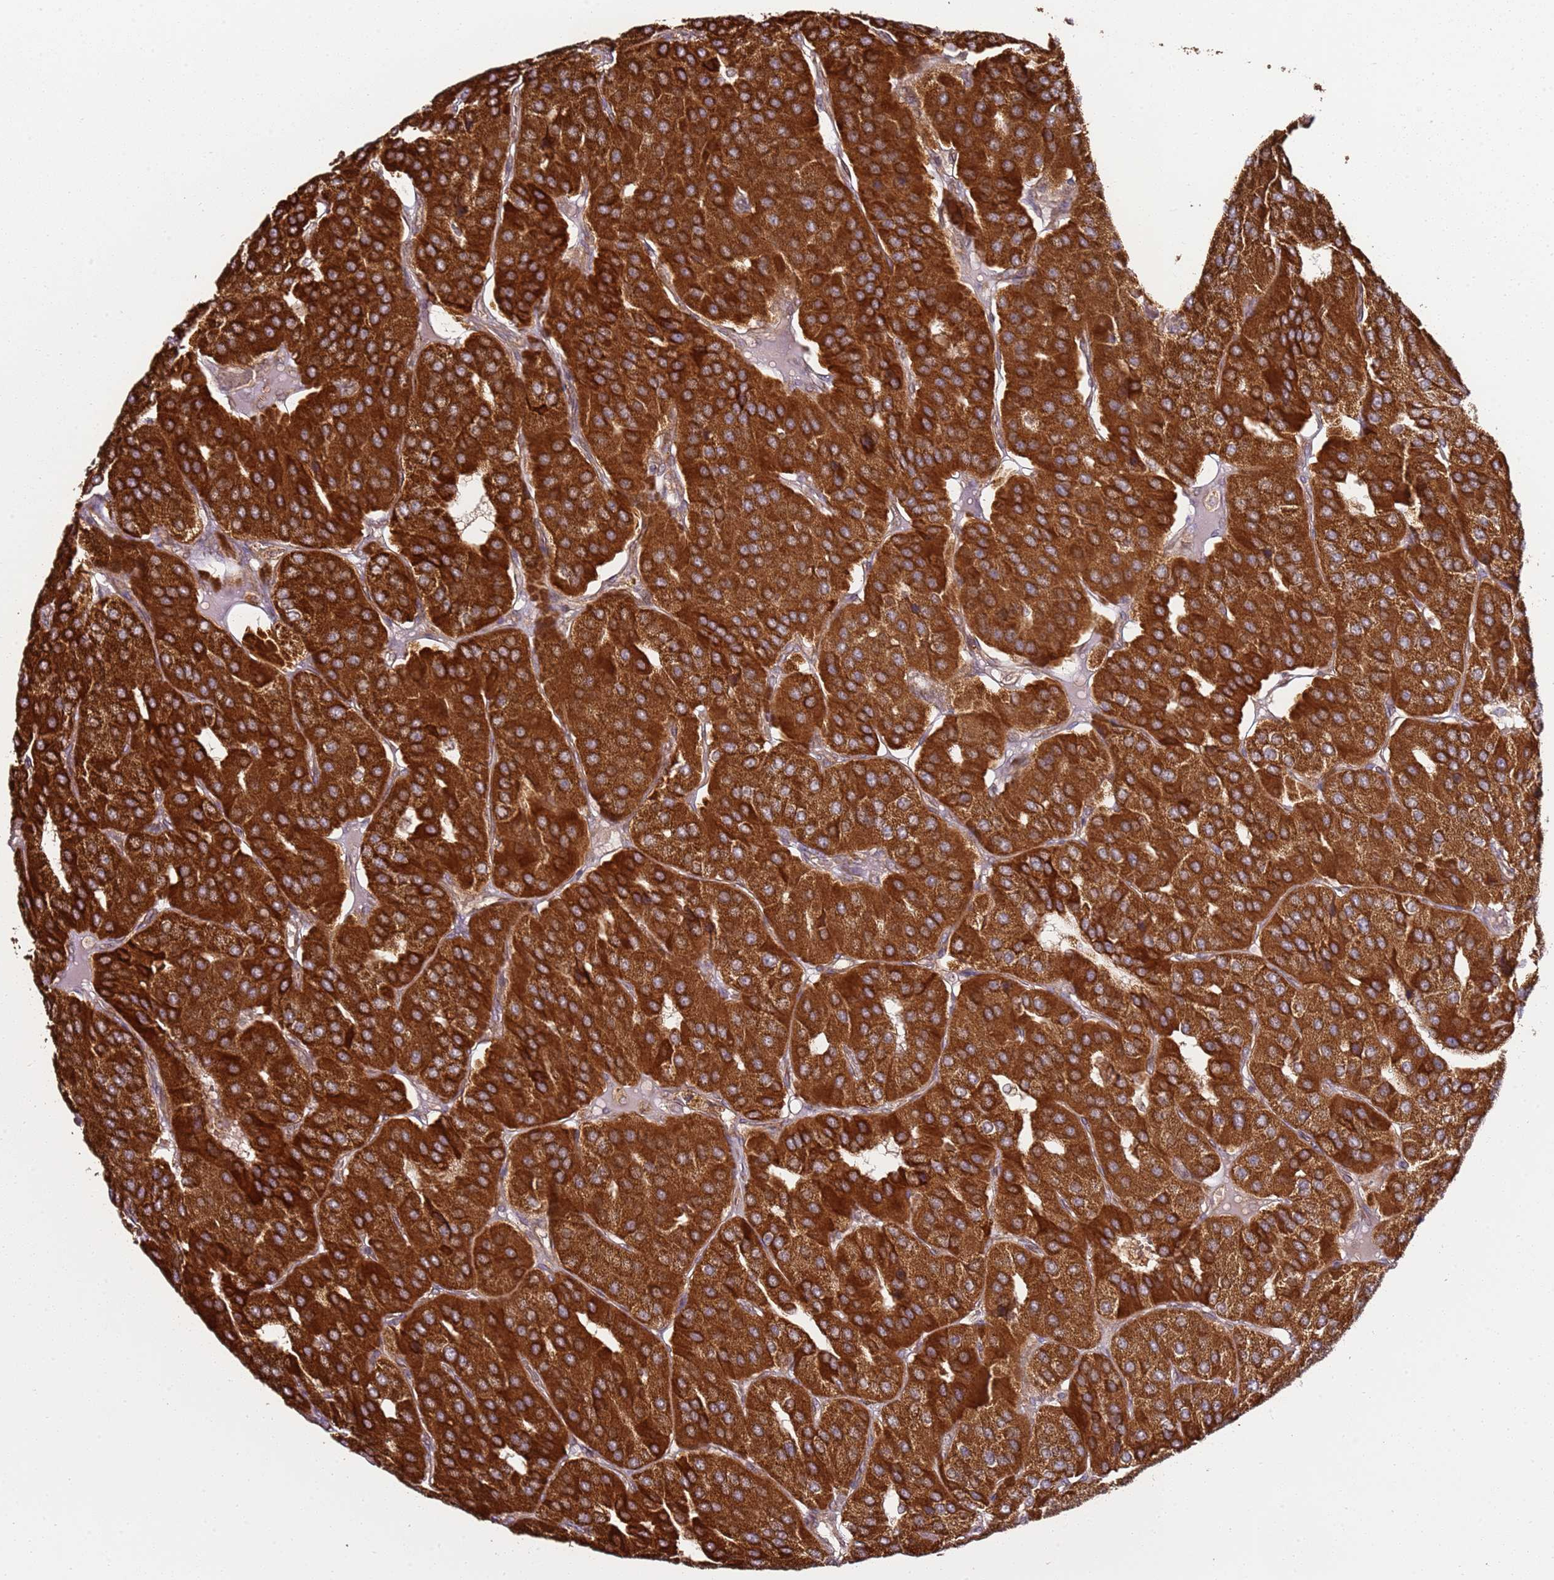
{"staining": {"intensity": "strong", "quantity": ">75%", "location": "cytoplasmic/membranous"}, "tissue": "parathyroid gland", "cell_type": "Glandular cells", "image_type": "normal", "snomed": [{"axis": "morphology", "description": "Normal tissue, NOS"}, {"axis": "morphology", "description": "Adenoma, NOS"}, {"axis": "topography", "description": "Parathyroid gland"}], "caption": "The photomicrograph demonstrates a brown stain indicating the presence of a protein in the cytoplasmic/membranous of glandular cells in parathyroid gland.", "gene": "TM2D2", "patient": {"sex": "female", "age": 86}}